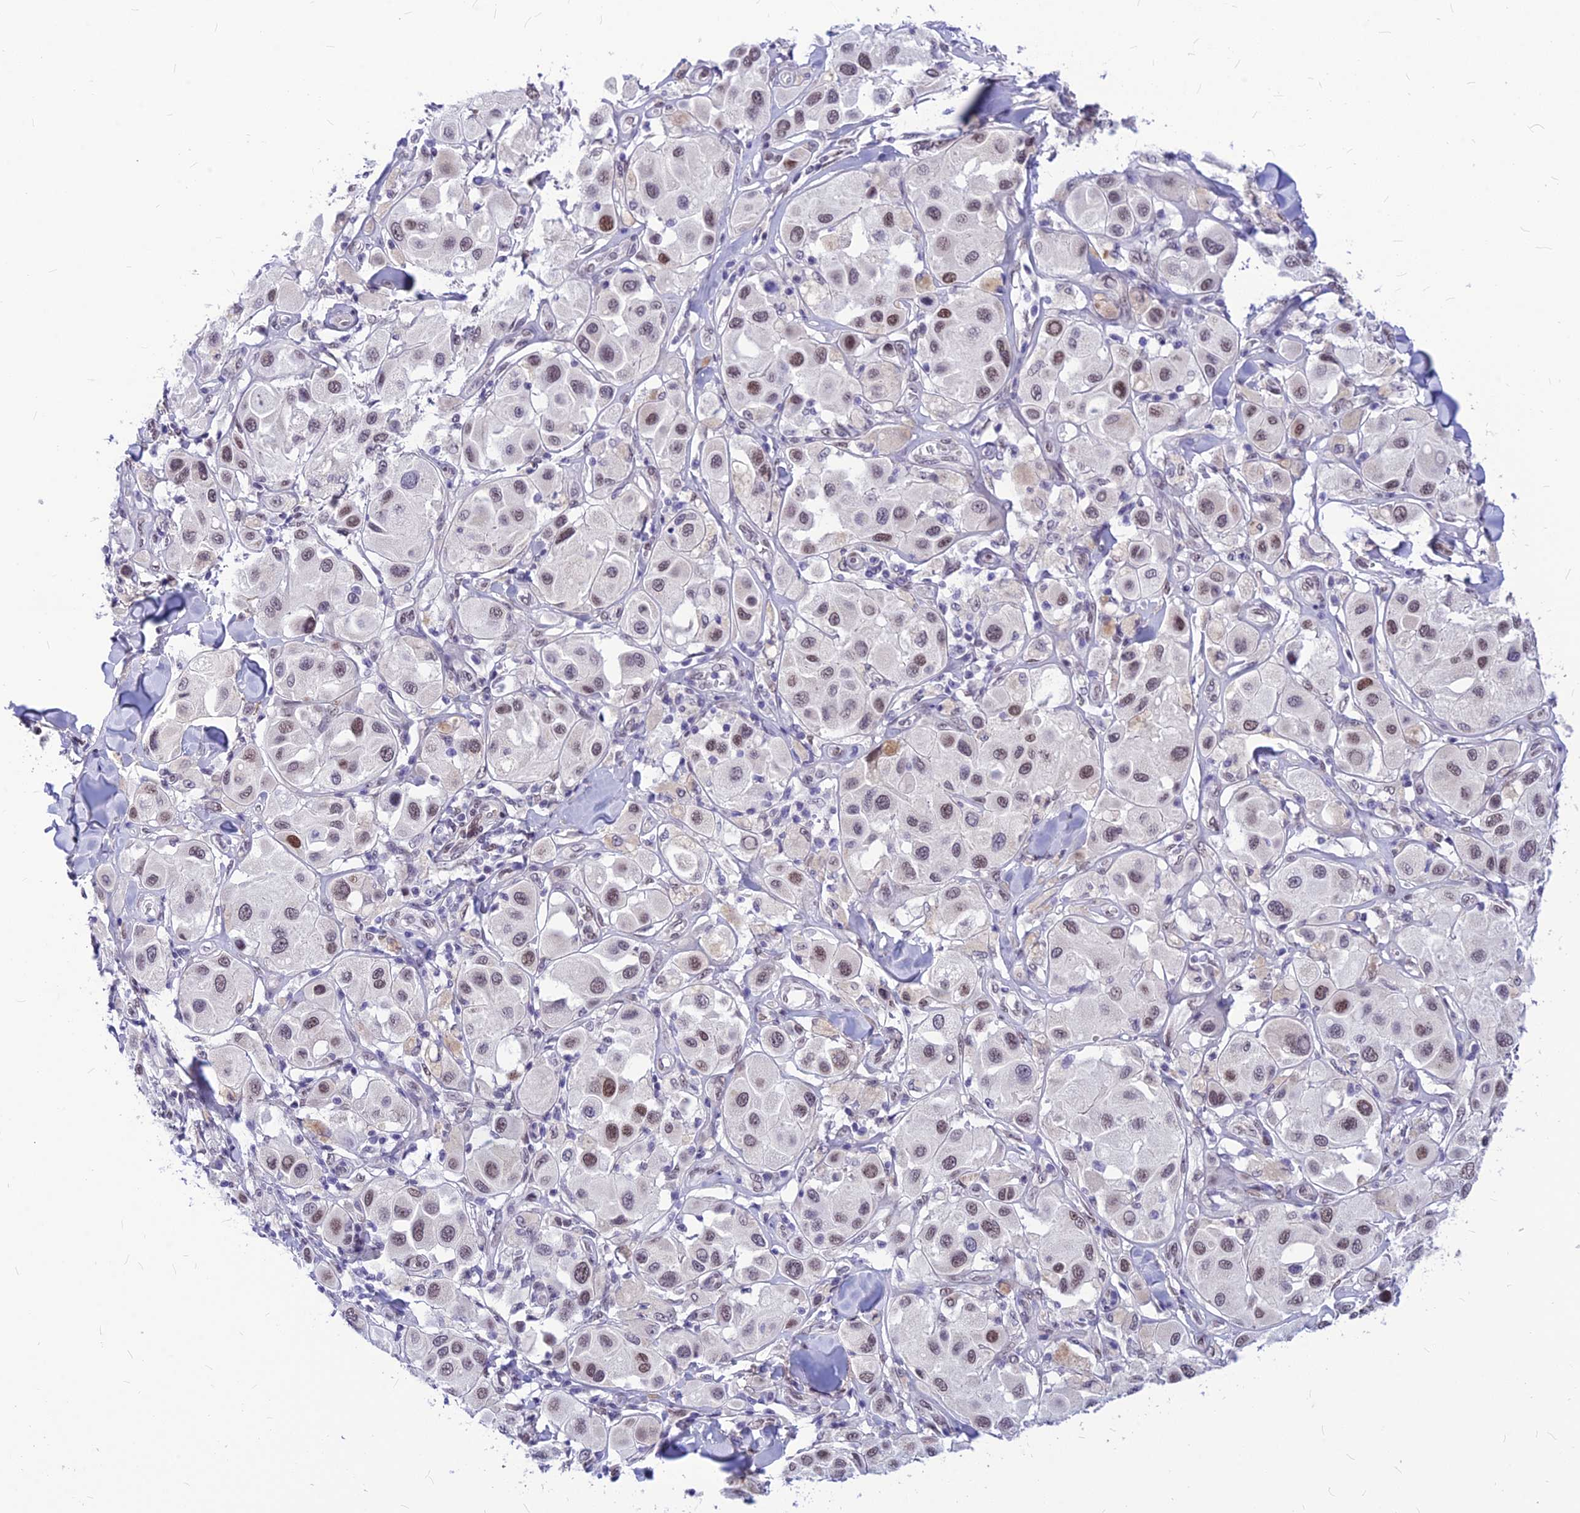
{"staining": {"intensity": "moderate", "quantity": "25%-75%", "location": "nuclear"}, "tissue": "melanoma", "cell_type": "Tumor cells", "image_type": "cancer", "snomed": [{"axis": "morphology", "description": "Malignant melanoma, Metastatic site"}, {"axis": "topography", "description": "Skin"}], "caption": "Protein expression analysis of malignant melanoma (metastatic site) reveals moderate nuclear positivity in about 25%-75% of tumor cells.", "gene": "KCTD13", "patient": {"sex": "male", "age": 41}}